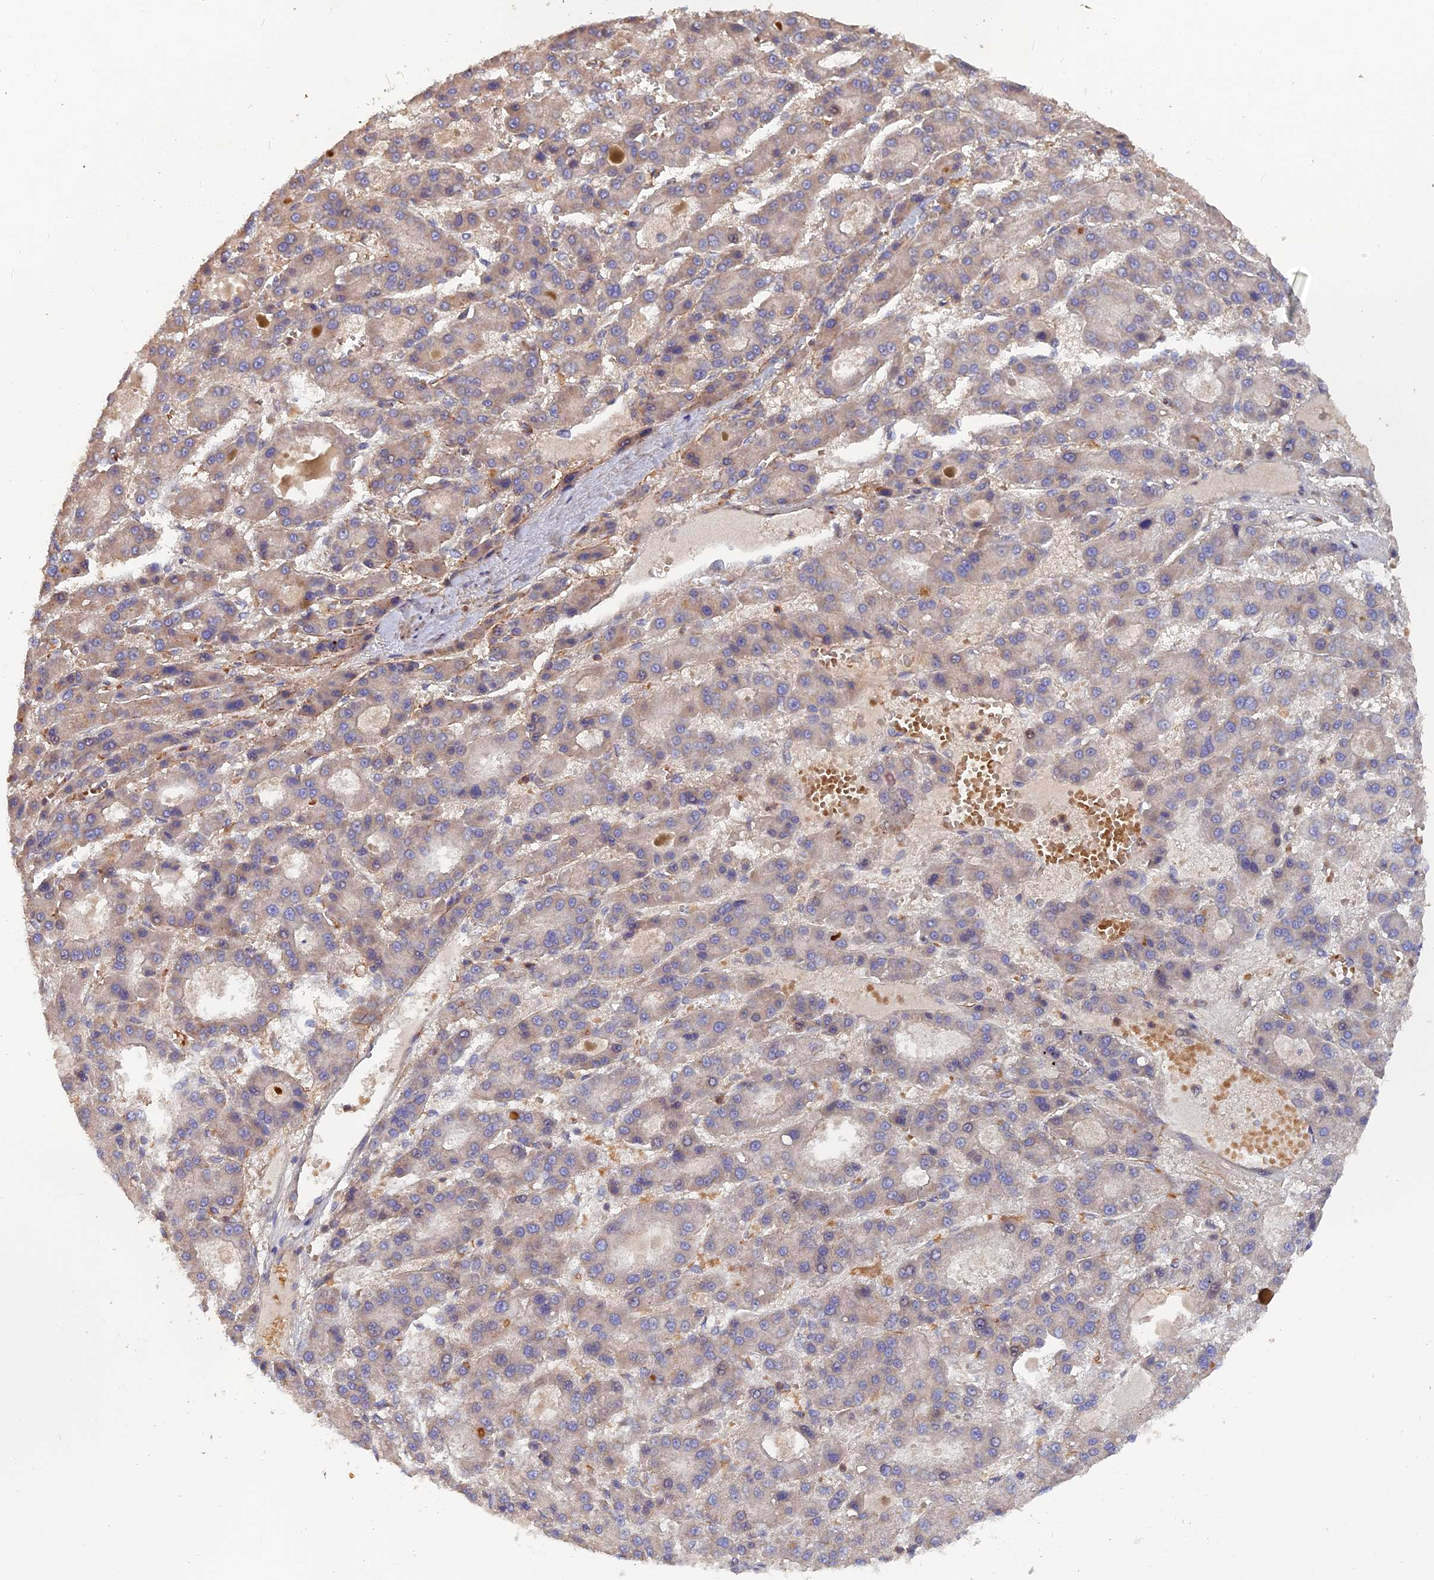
{"staining": {"intensity": "weak", "quantity": "<25%", "location": "cytoplasmic/membranous"}, "tissue": "liver cancer", "cell_type": "Tumor cells", "image_type": "cancer", "snomed": [{"axis": "morphology", "description": "Carcinoma, Hepatocellular, NOS"}, {"axis": "topography", "description": "Liver"}], "caption": "Histopathology image shows no significant protein expression in tumor cells of liver cancer. The staining is performed using DAB (3,3'-diaminobenzidine) brown chromogen with nuclei counter-stained in using hematoxylin.", "gene": "RPIA", "patient": {"sex": "male", "age": 70}}